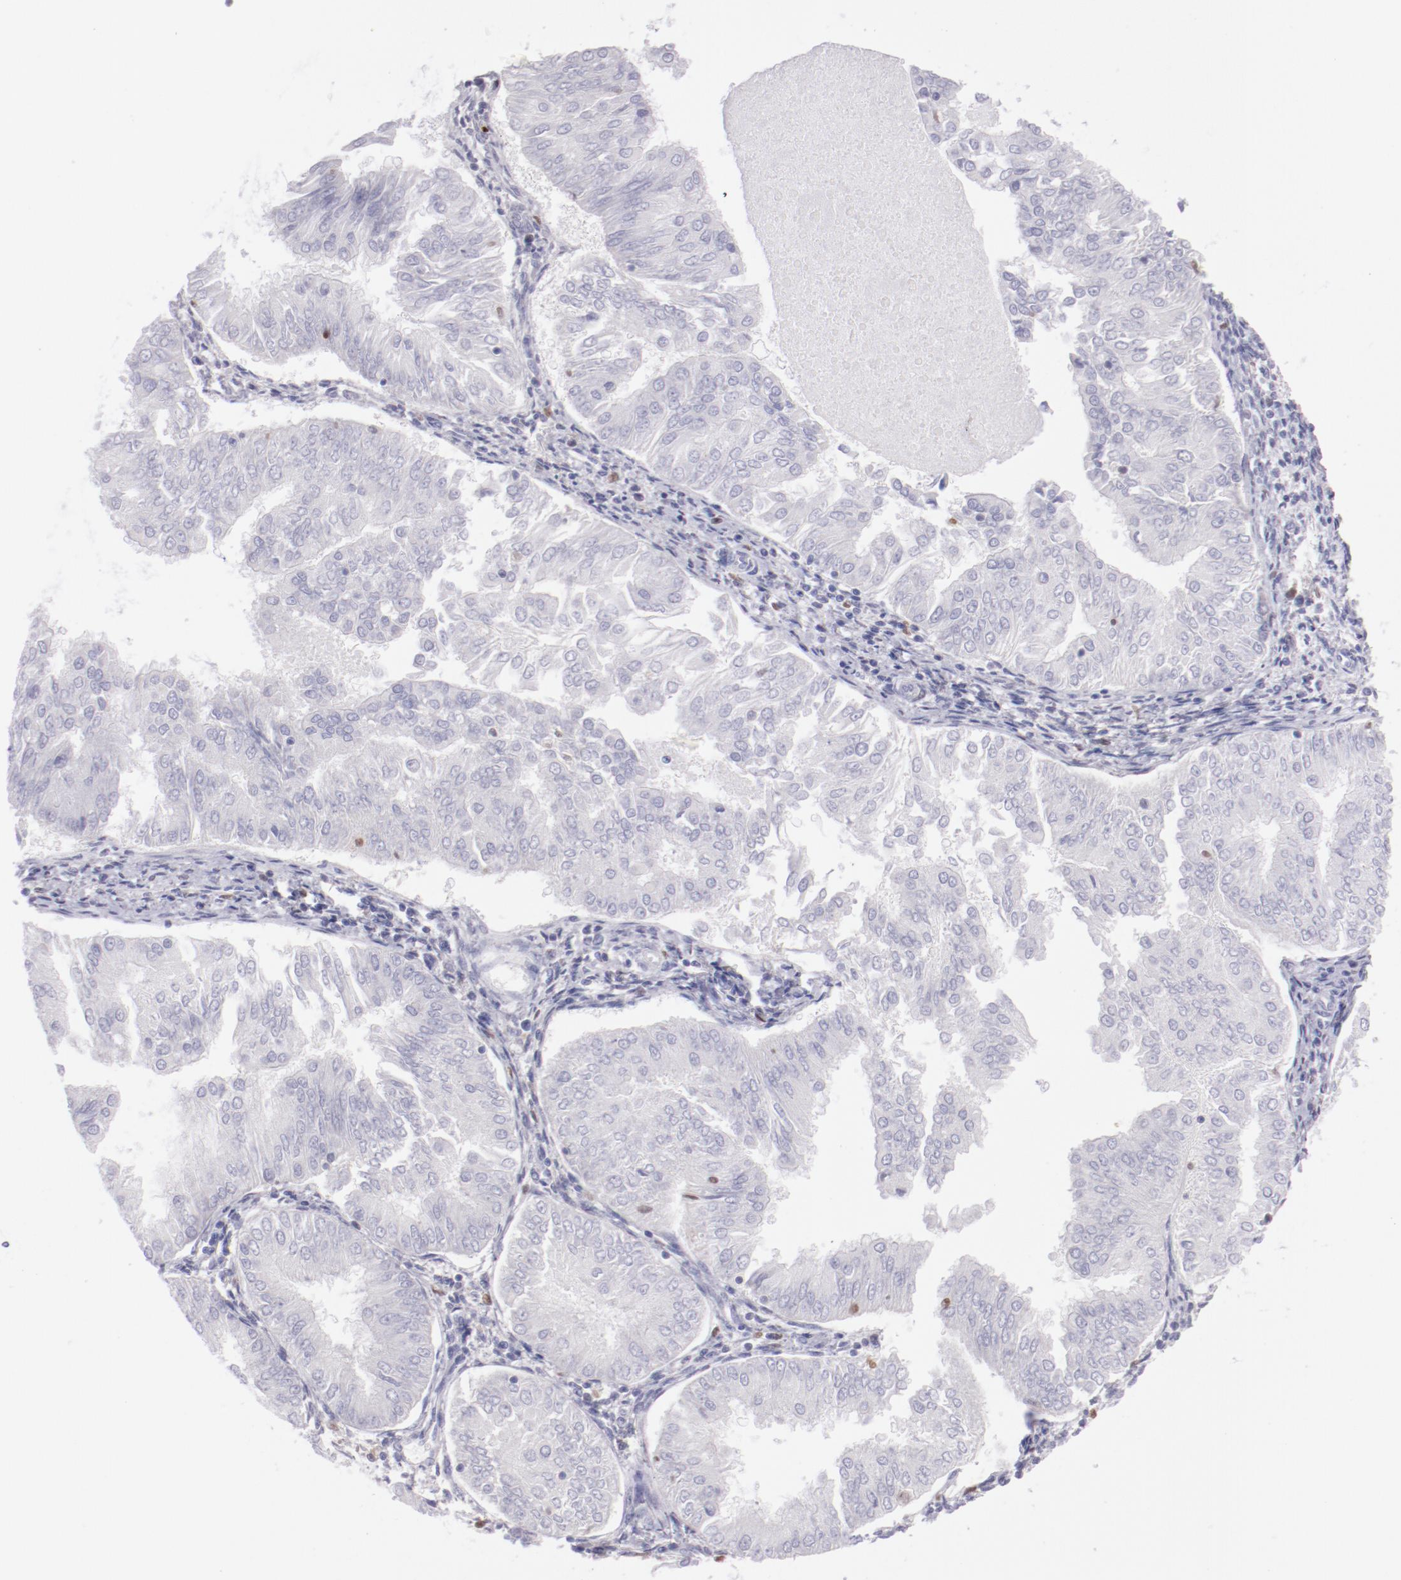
{"staining": {"intensity": "negative", "quantity": "none", "location": "none"}, "tissue": "endometrial cancer", "cell_type": "Tumor cells", "image_type": "cancer", "snomed": [{"axis": "morphology", "description": "Adenocarcinoma, NOS"}, {"axis": "topography", "description": "Endometrium"}], "caption": "Immunohistochemistry histopathology image of endometrial cancer stained for a protein (brown), which exhibits no expression in tumor cells.", "gene": "IRF8", "patient": {"sex": "female", "age": 53}}